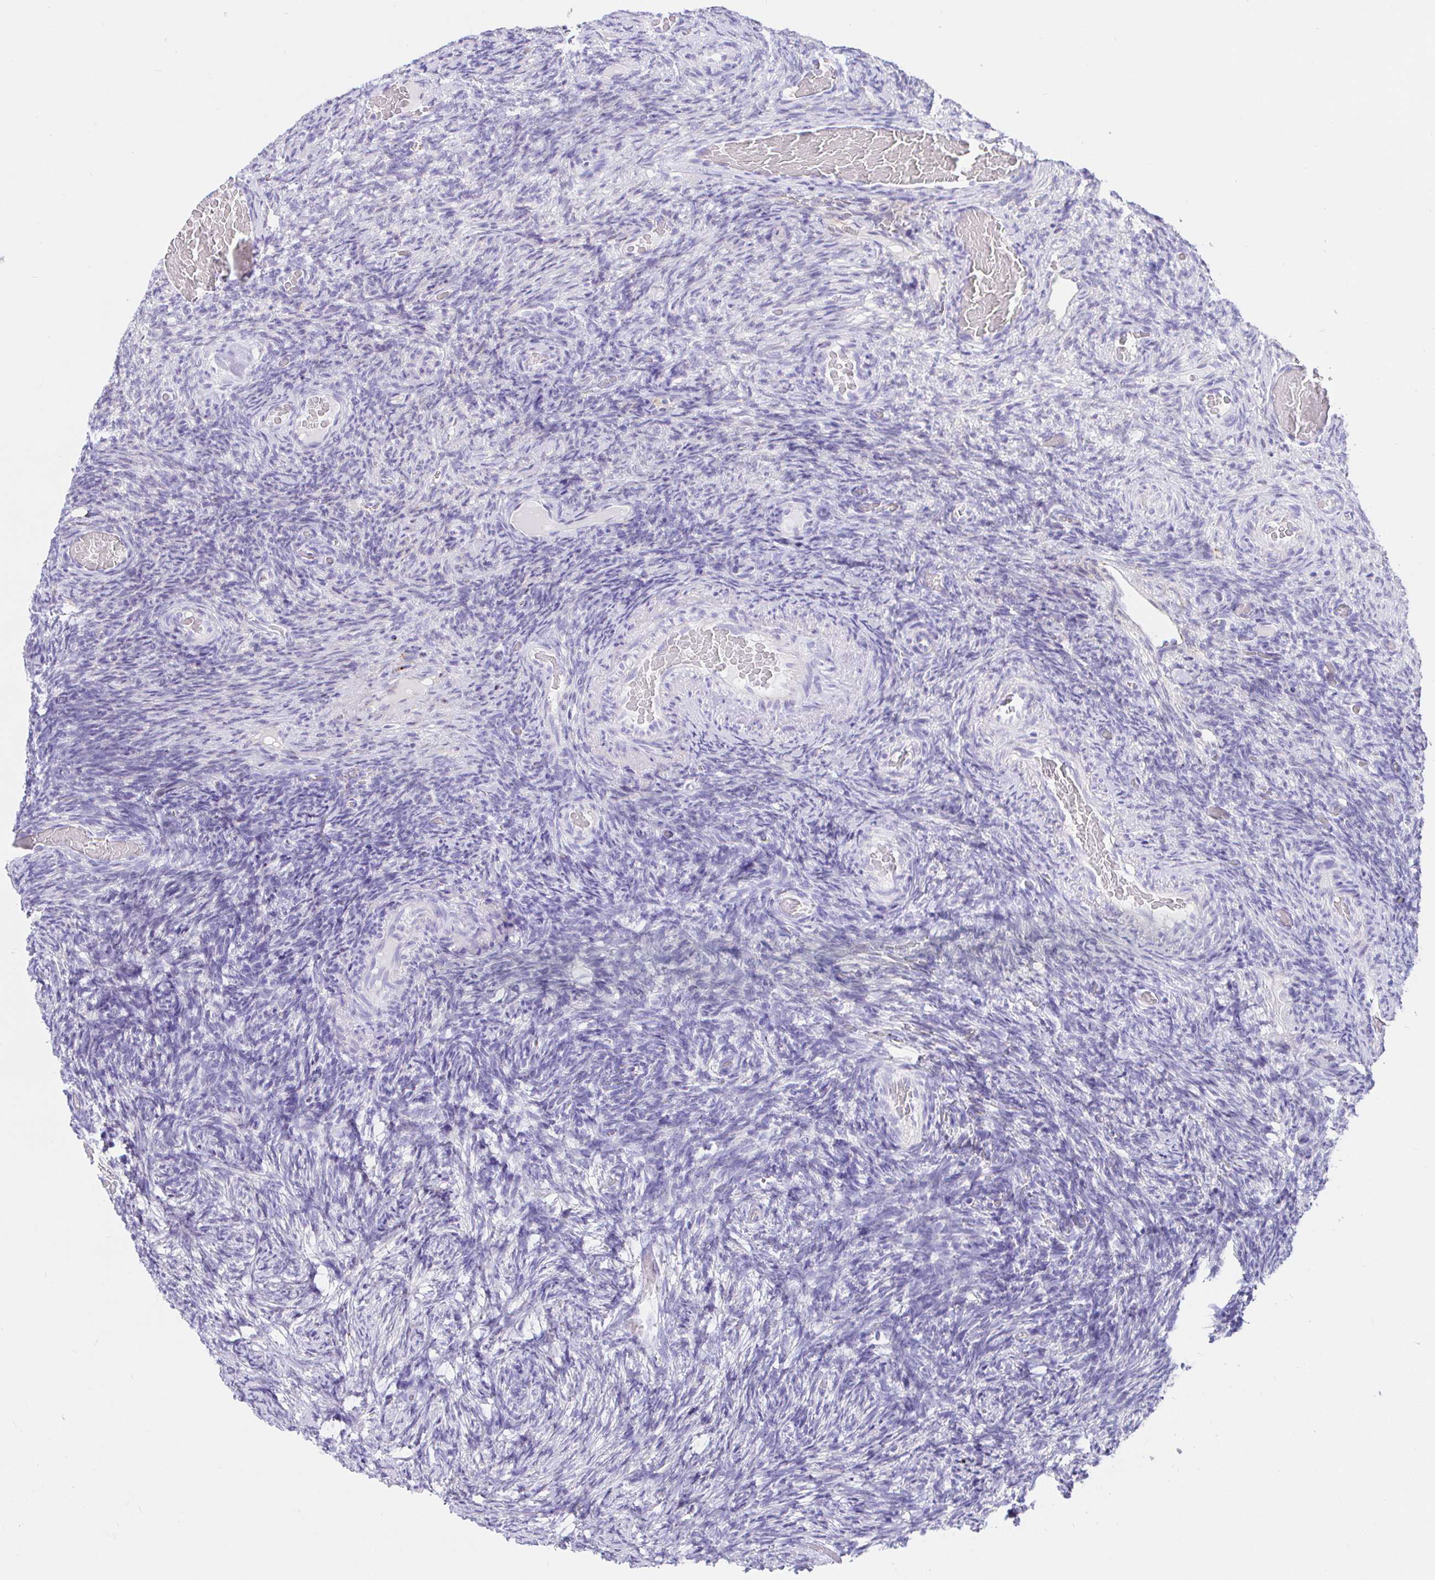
{"staining": {"intensity": "negative", "quantity": "none", "location": "none"}, "tissue": "ovary", "cell_type": "Ovarian stroma cells", "image_type": "normal", "snomed": [{"axis": "morphology", "description": "Normal tissue, NOS"}, {"axis": "topography", "description": "Ovary"}], "caption": "An immunohistochemistry (IHC) micrograph of normal ovary is shown. There is no staining in ovarian stroma cells of ovary. (DAB (3,3'-diaminobenzidine) immunohistochemistry (IHC) with hematoxylin counter stain).", "gene": "CCDC62", "patient": {"sex": "female", "age": 34}}